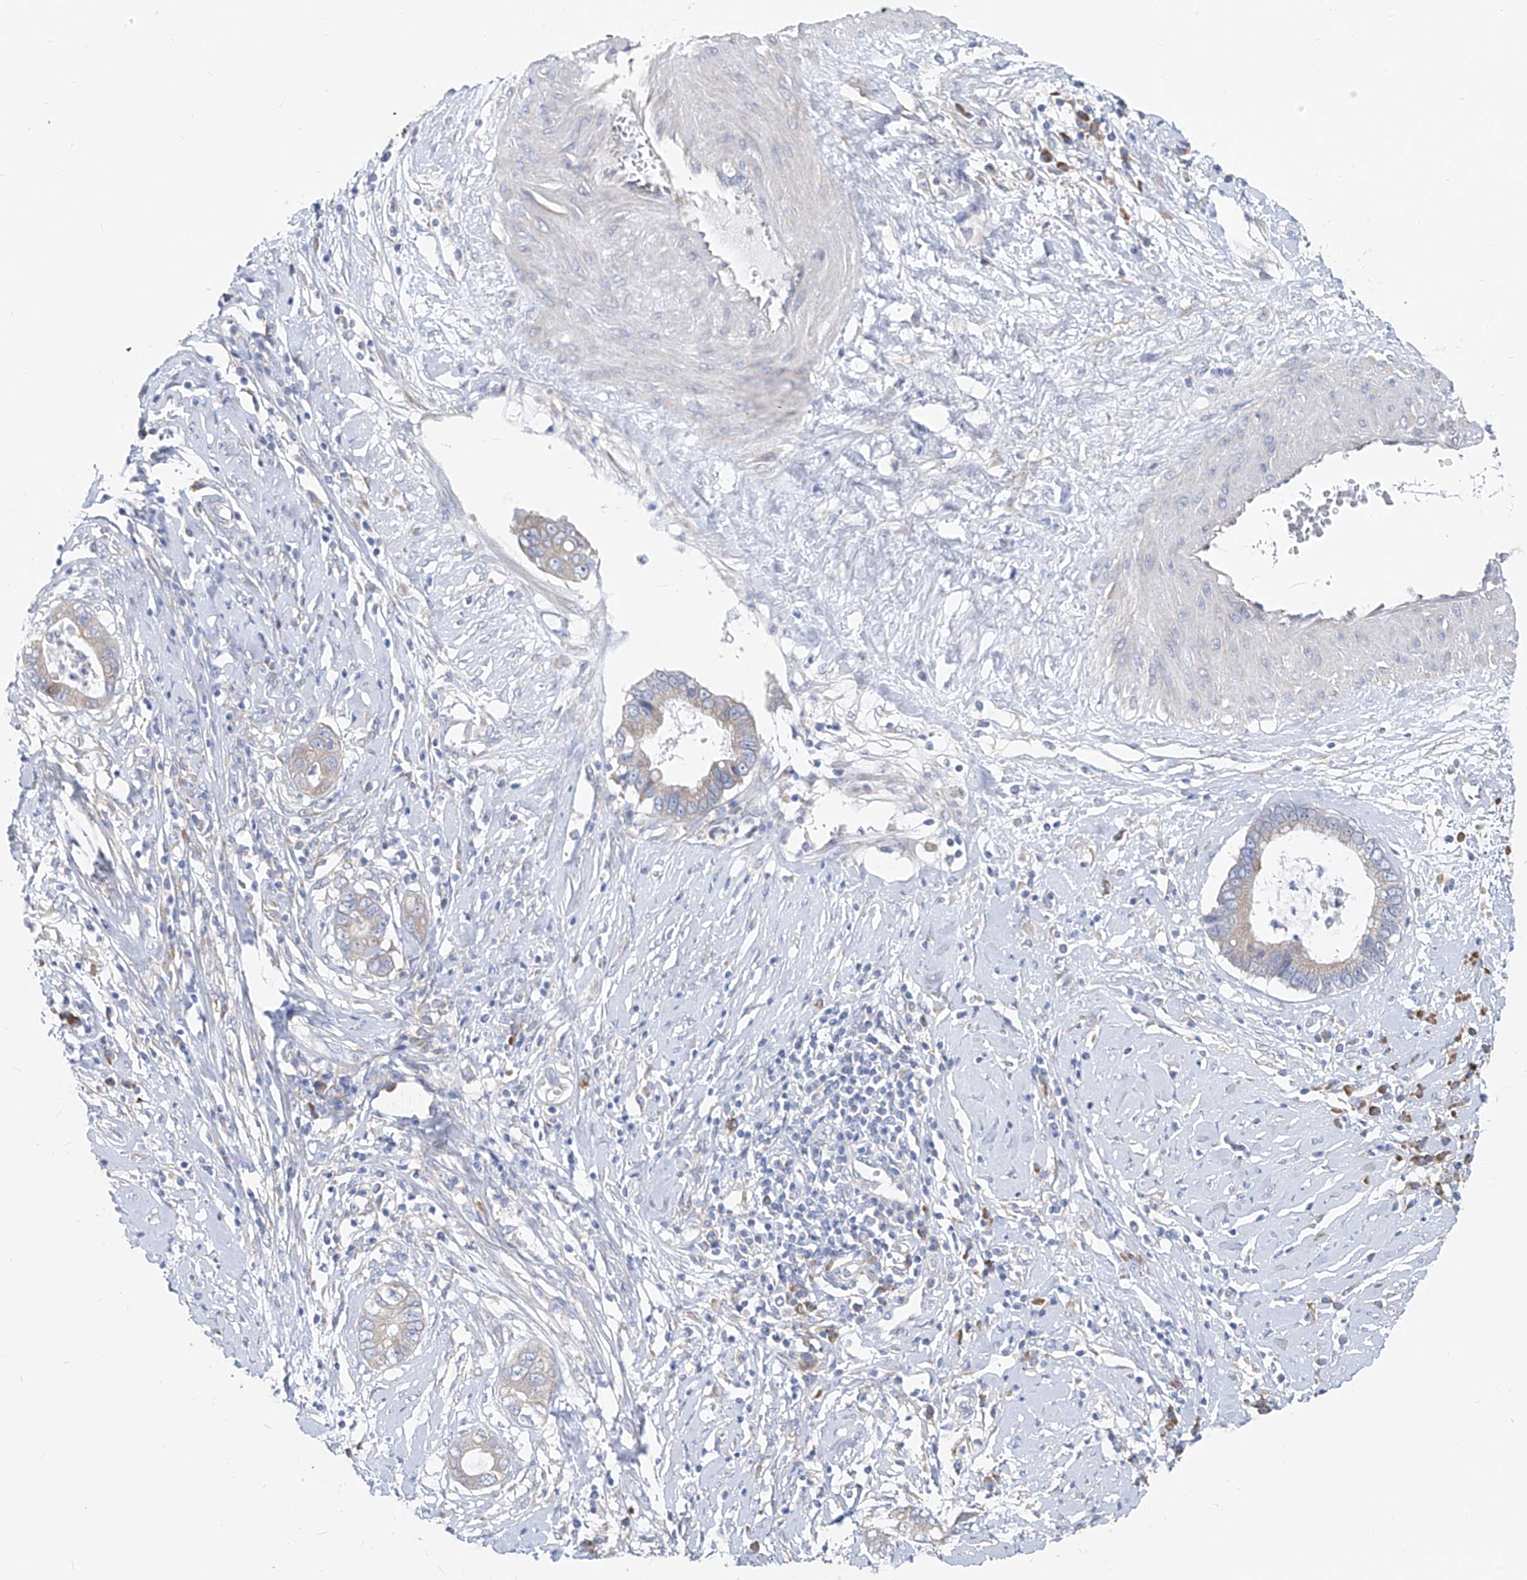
{"staining": {"intensity": "weak", "quantity": "25%-75%", "location": "cytoplasmic/membranous"}, "tissue": "cervical cancer", "cell_type": "Tumor cells", "image_type": "cancer", "snomed": [{"axis": "morphology", "description": "Adenocarcinoma, NOS"}, {"axis": "topography", "description": "Cervix"}], "caption": "The immunohistochemical stain labels weak cytoplasmic/membranous positivity in tumor cells of cervical adenocarcinoma tissue. Nuclei are stained in blue.", "gene": "UFL1", "patient": {"sex": "female", "age": 44}}